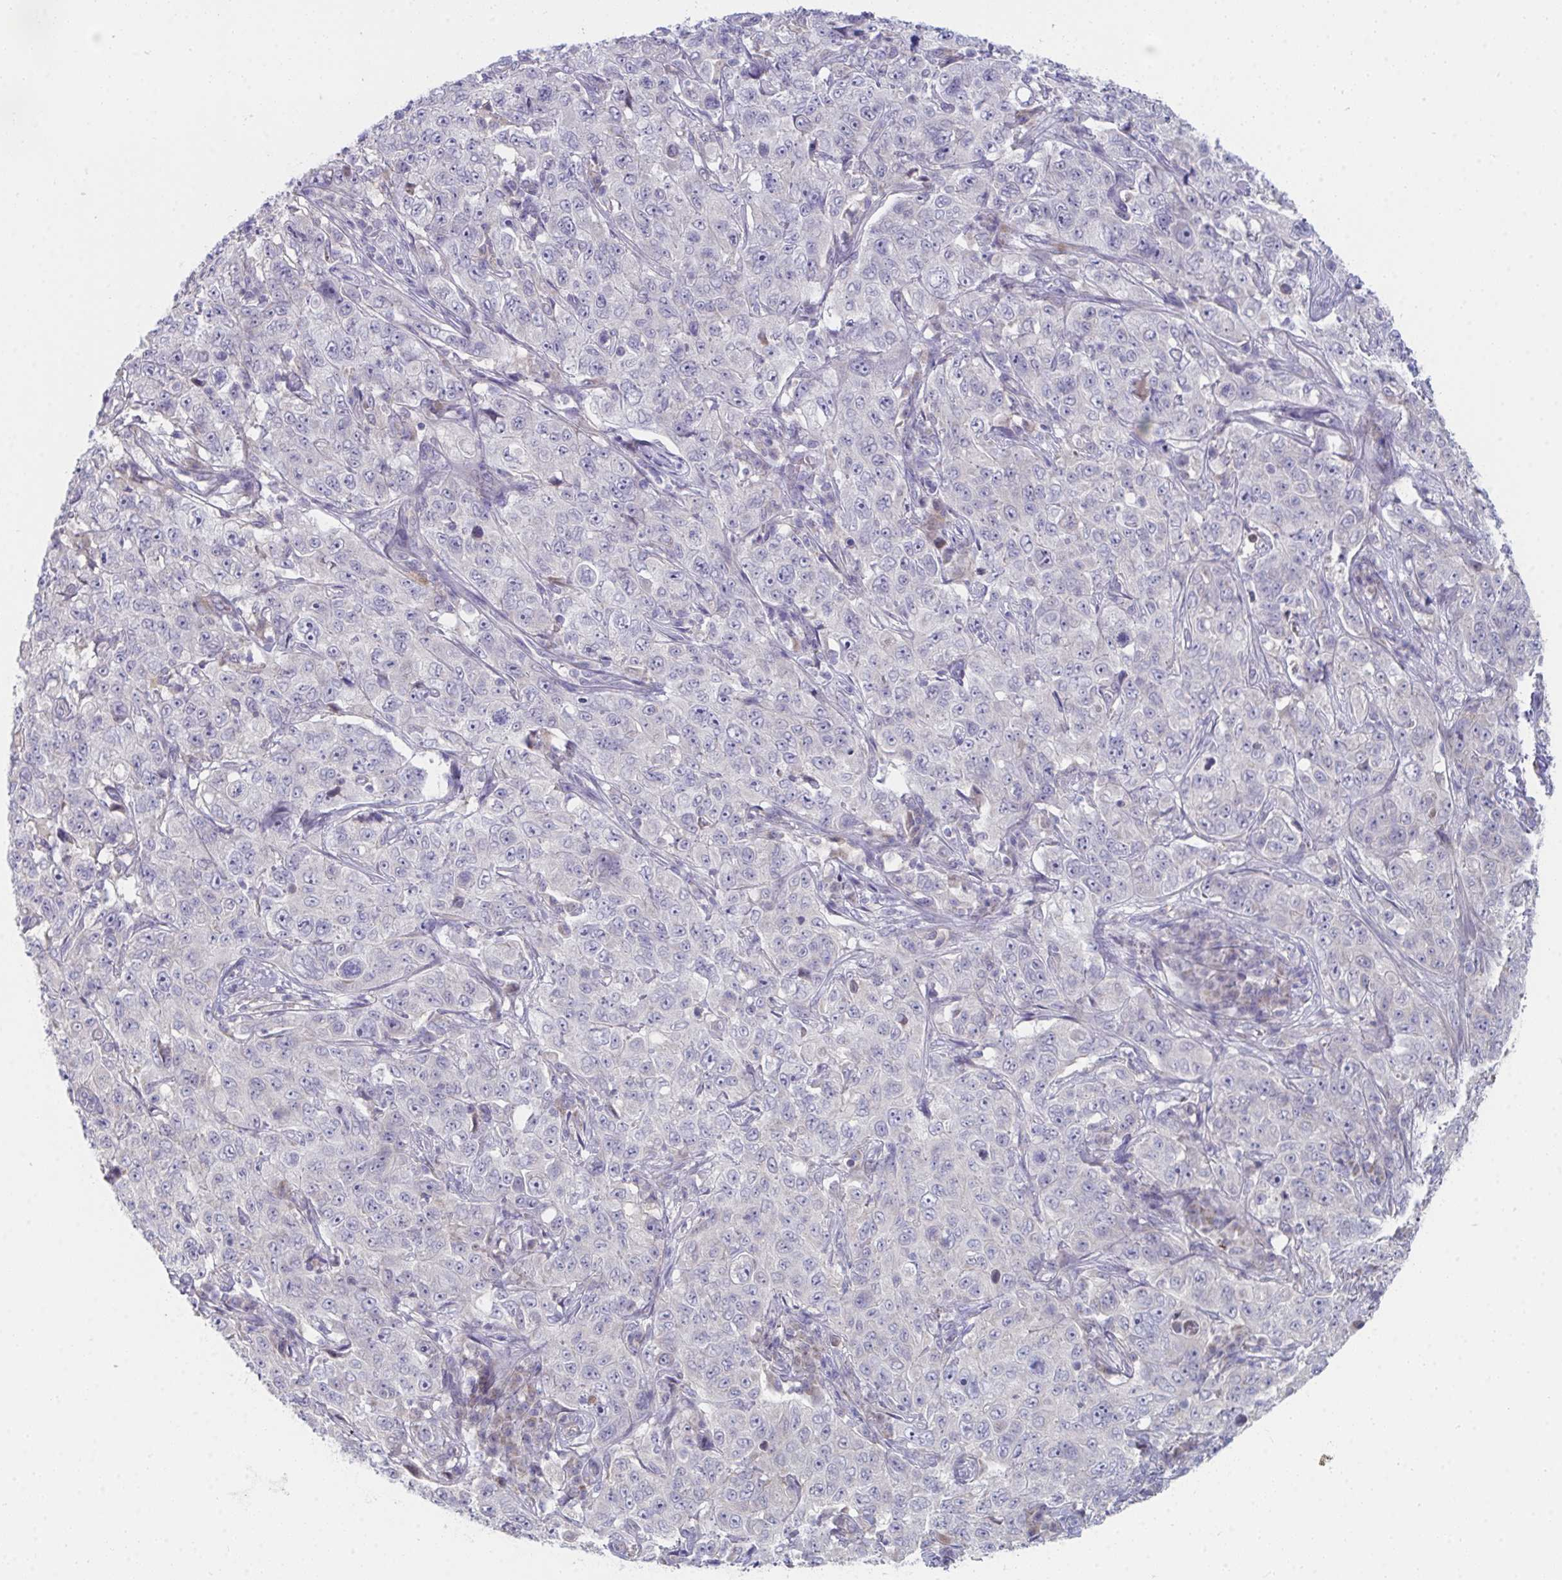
{"staining": {"intensity": "negative", "quantity": "none", "location": "none"}, "tissue": "pancreatic cancer", "cell_type": "Tumor cells", "image_type": "cancer", "snomed": [{"axis": "morphology", "description": "Adenocarcinoma, NOS"}, {"axis": "topography", "description": "Pancreas"}], "caption": "Immunohistochemical staining of pancreatic adenocarcinoma displays no significant positivity in tumor cells.", "gene": "VWDE", "patient": {"sex": "male", "age": 68}}